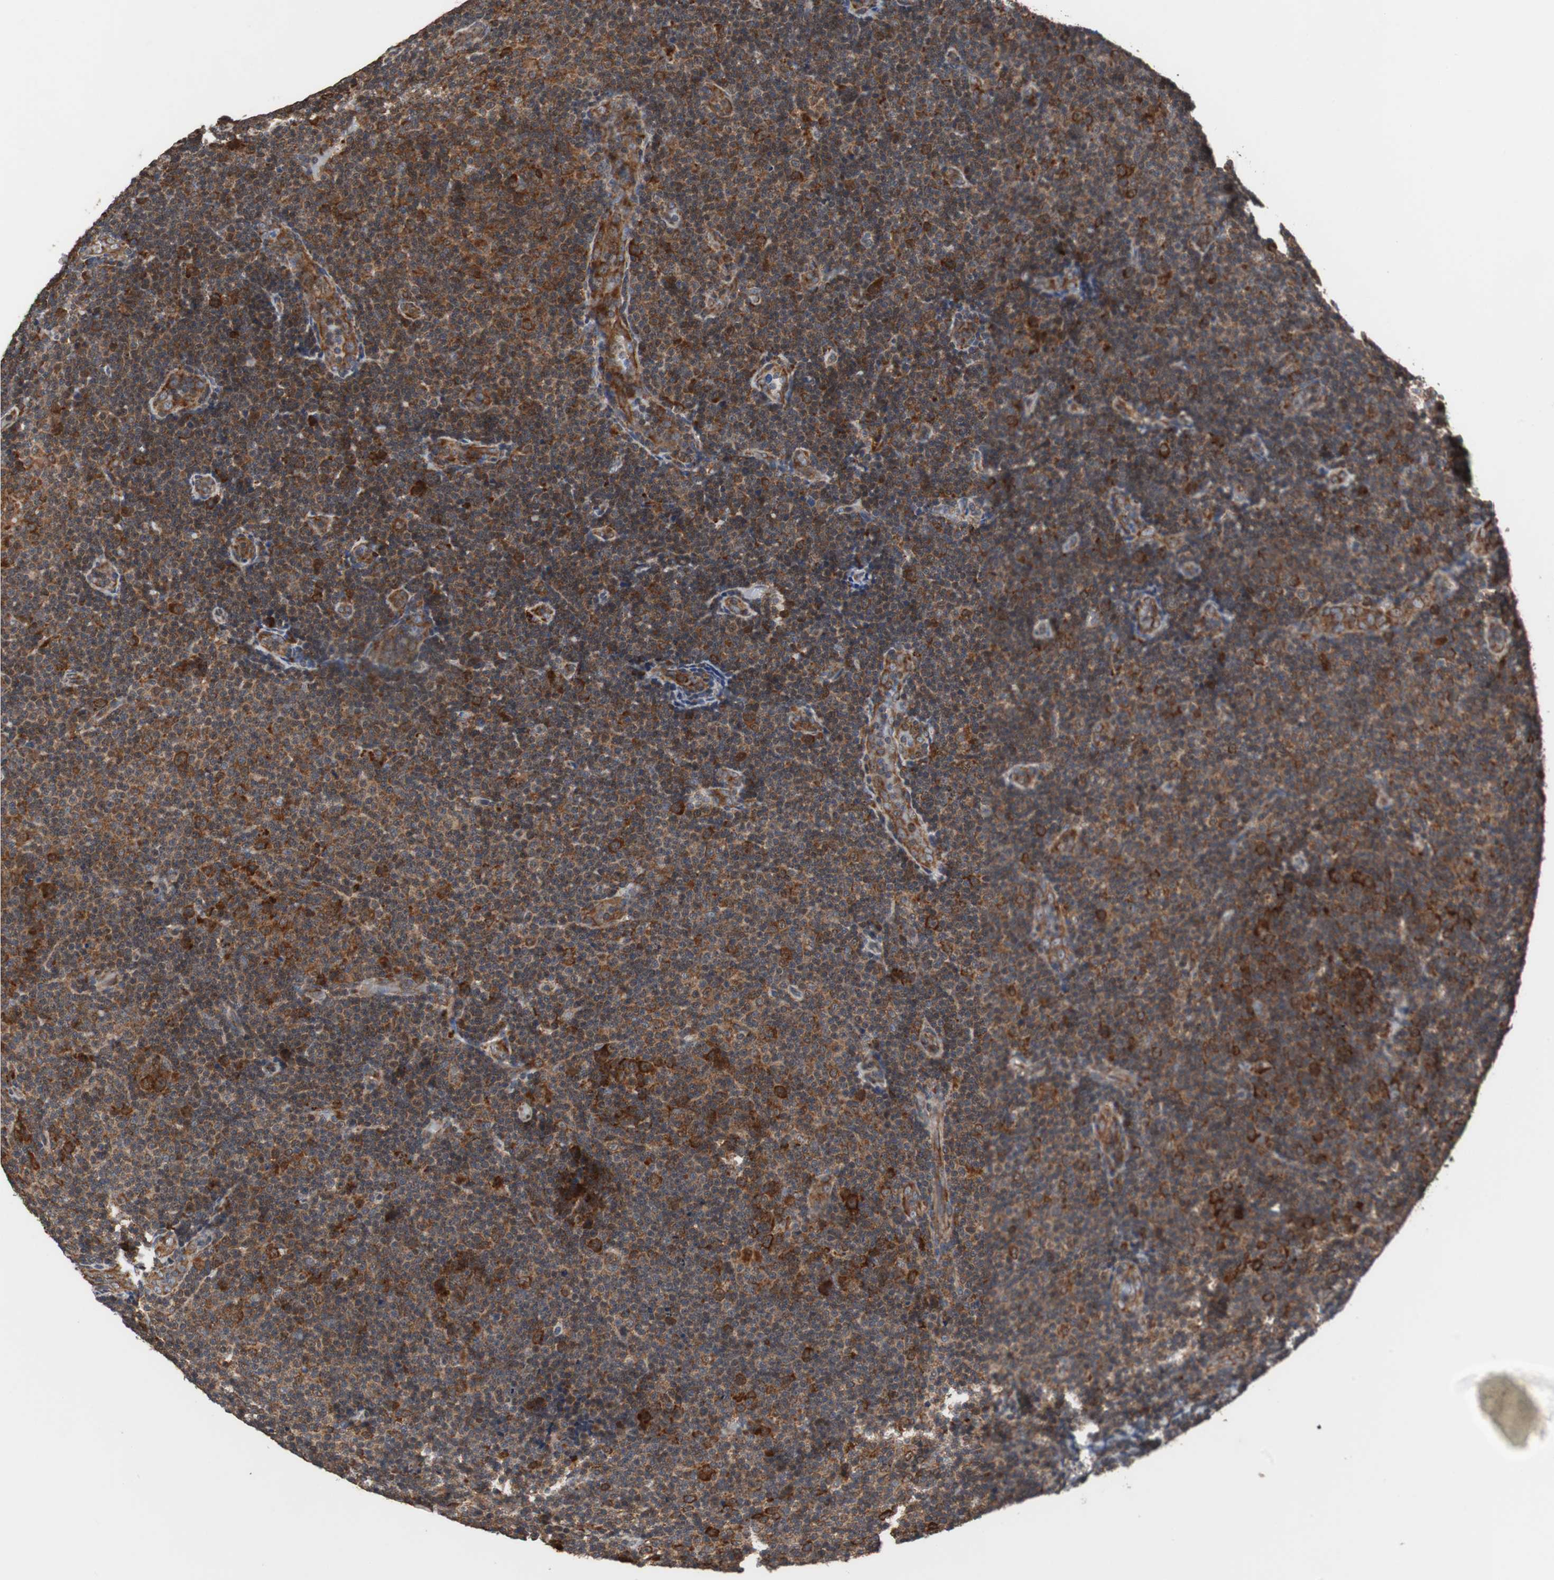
{"staining": {"intensity": "strong", "quantity": ">75%", "location": "cytoplasmic/membranous"}, "tissue": "lymphoma", "cell_type": "Tumor cells", "image_type": "cancer", "snomed": [{"axis": "morphology", "description": "Malignant lymphoma, non-Hodgkin's type, Low grade"}, {"axis": "topography", "description": "Lymph node"}], "caption": "IHC photomicrograph of human lymphoma stained for a protein (brown), which exhibits high levels of strong cytoplasmic/membranous expression in approximately >75% of tumor cells.", "gene": "USP10", "patient": {"sex": "male", "age": 83}}